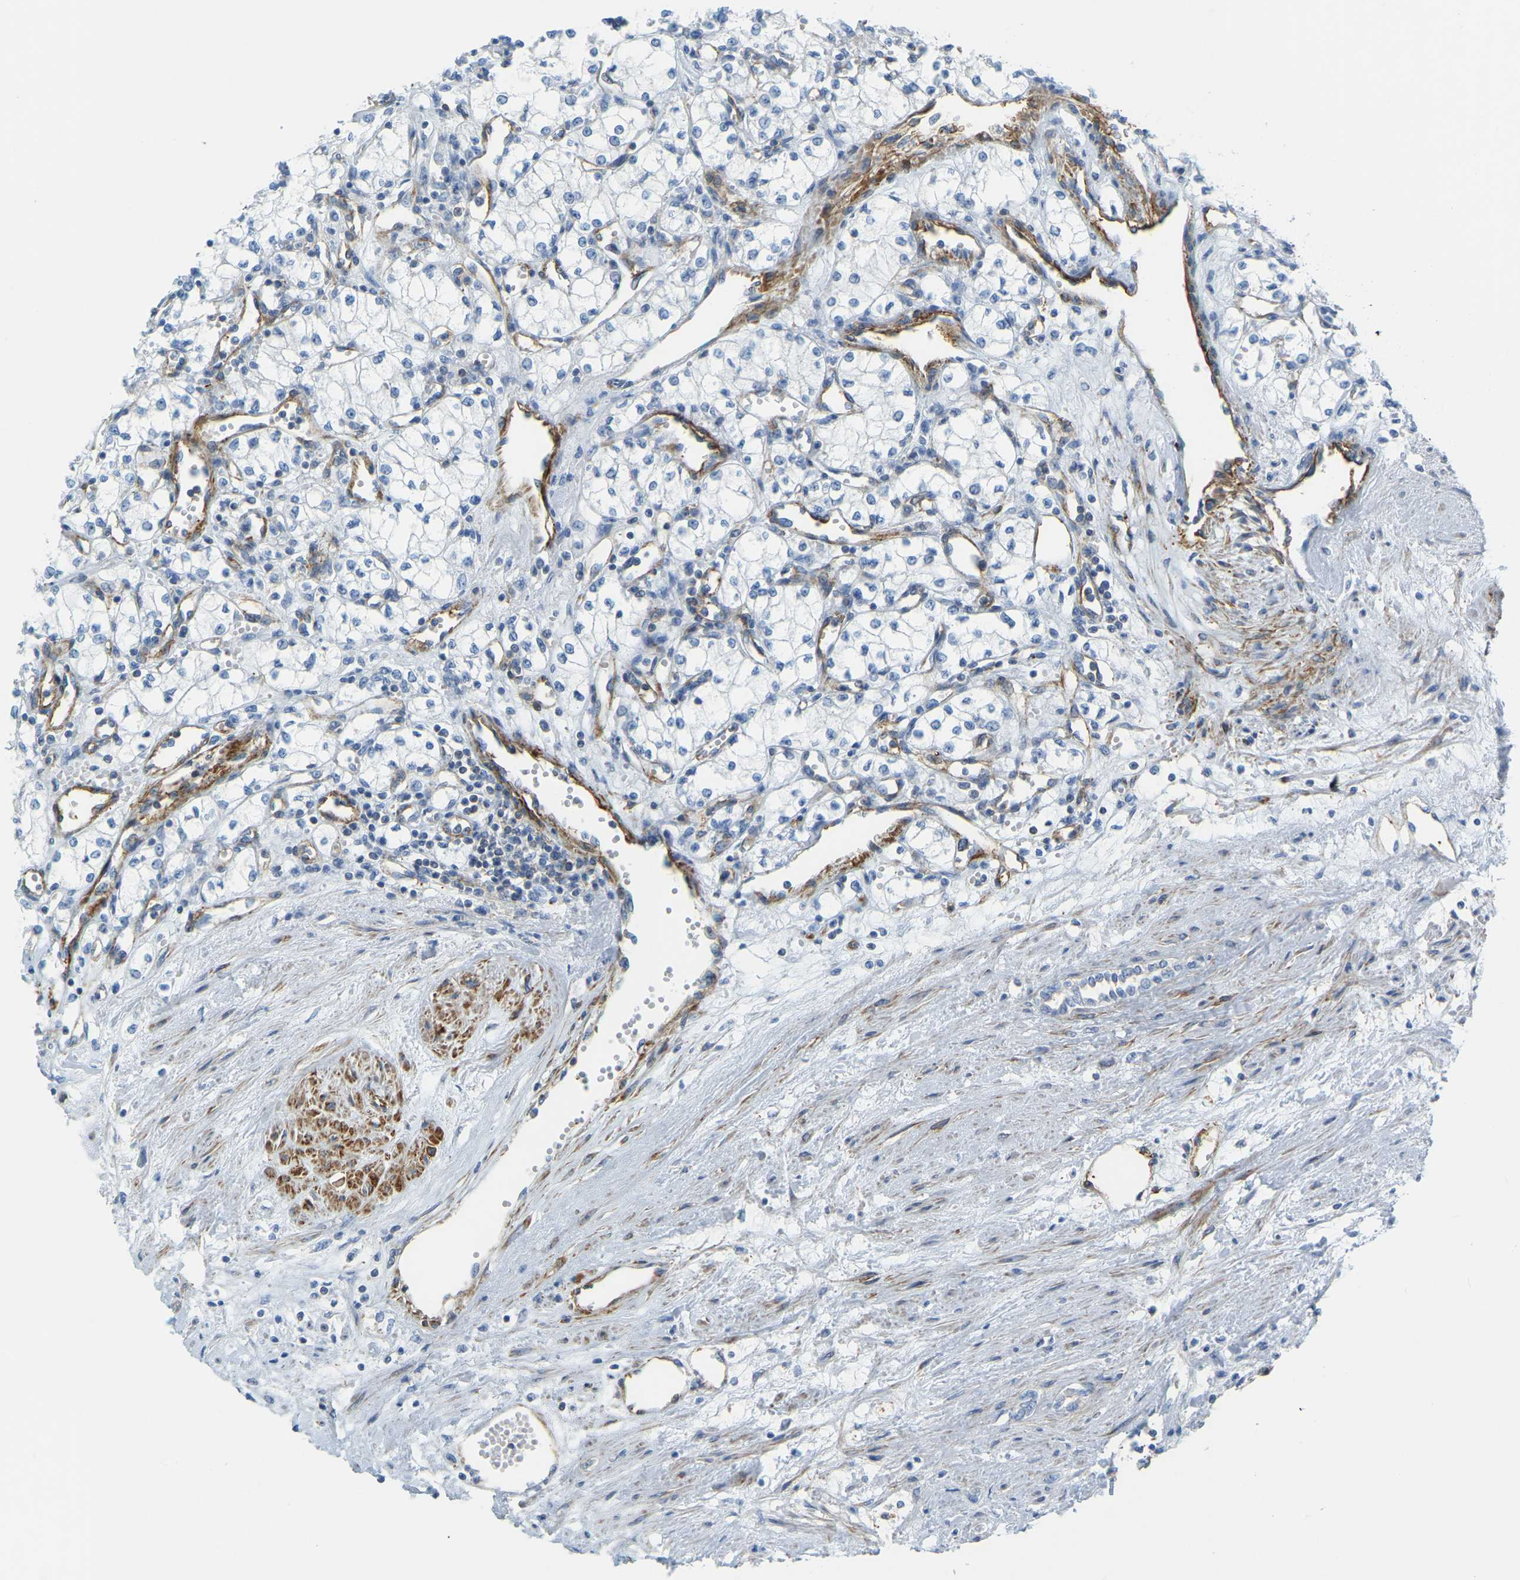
{"staining": {"intensity": "negative", "quantity": "none", "location": "none"}, "tissue": "renal cancer", "cell_type": "Tumor cells", "image_type": "cancer", "snomed": [{"axis": "morphology", "description": "Adenocarcinoma, NOS"}, {"axis": "topography", "description": "Kidney"}], "caption": "Immunohistochemistry (IHC) of renal cancer reveals no staining in tumor cells. The staining was performed using DAB (3,3'-diaminobenzidine) to visualize the protein expression in brown, while the nuclei were stained in blue with hematoxylin (Magnification: 20x).", "gene": "MYL3", "patient": {"sex": "male", "age": 59}}